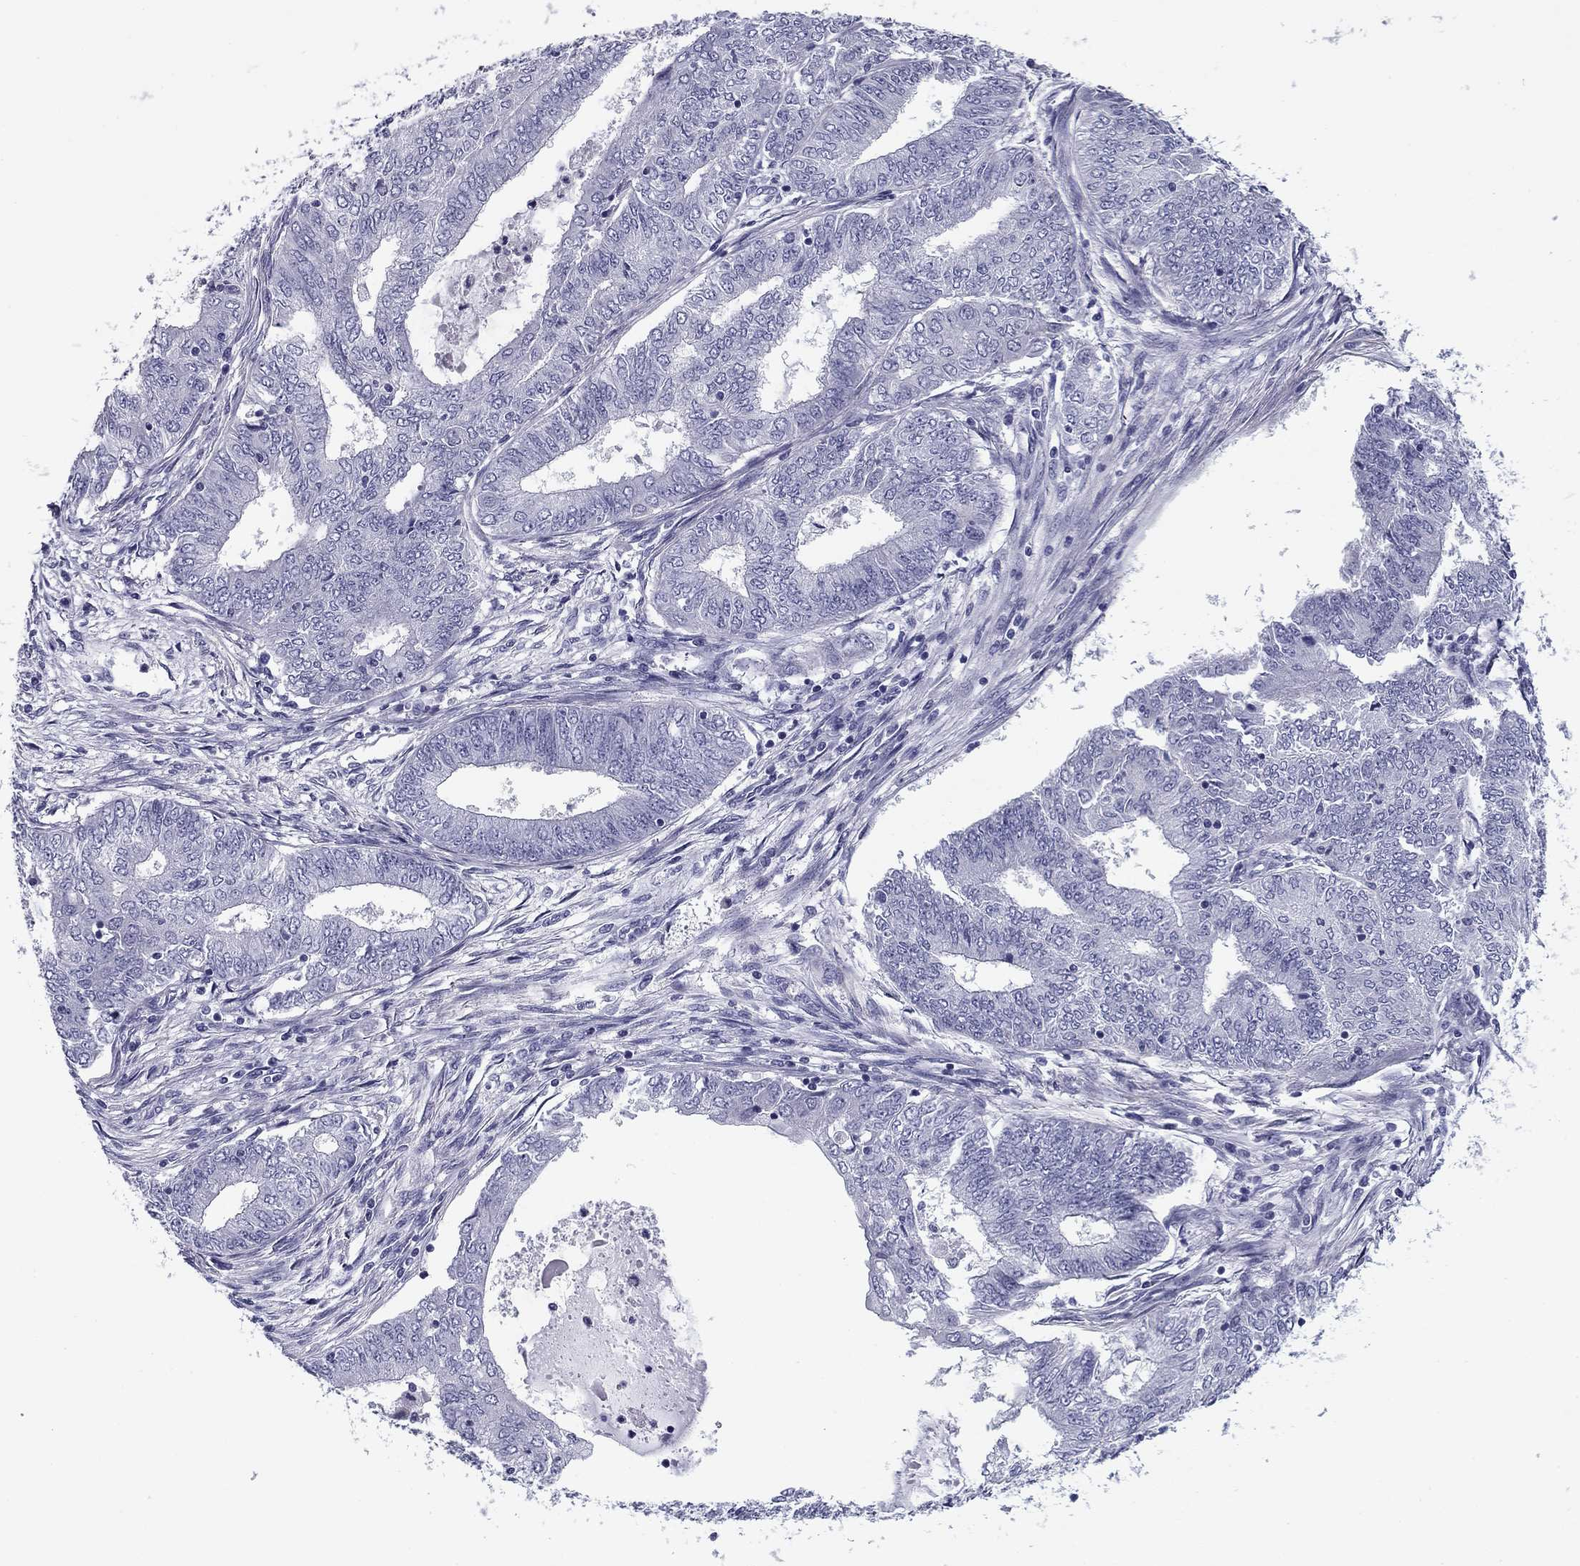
{"staining": {"intensity": "negative", "quantity": "none", "location": "none"}, "tissue": "endometrial cancer", "cell_type": "Tumor cells", "image_type": "cancer", "snomed": [{"axis": "morphology", "description": "Adenocarcinoma, NOS"}, {"axis": "topography", "description": "Endometrium"}], "caption": "The histopathology image reveals no significant positivity in tumor cells of endometrial cancer.", "gene": "FLNC", "patient": {"sex": "female", "age": 62}}